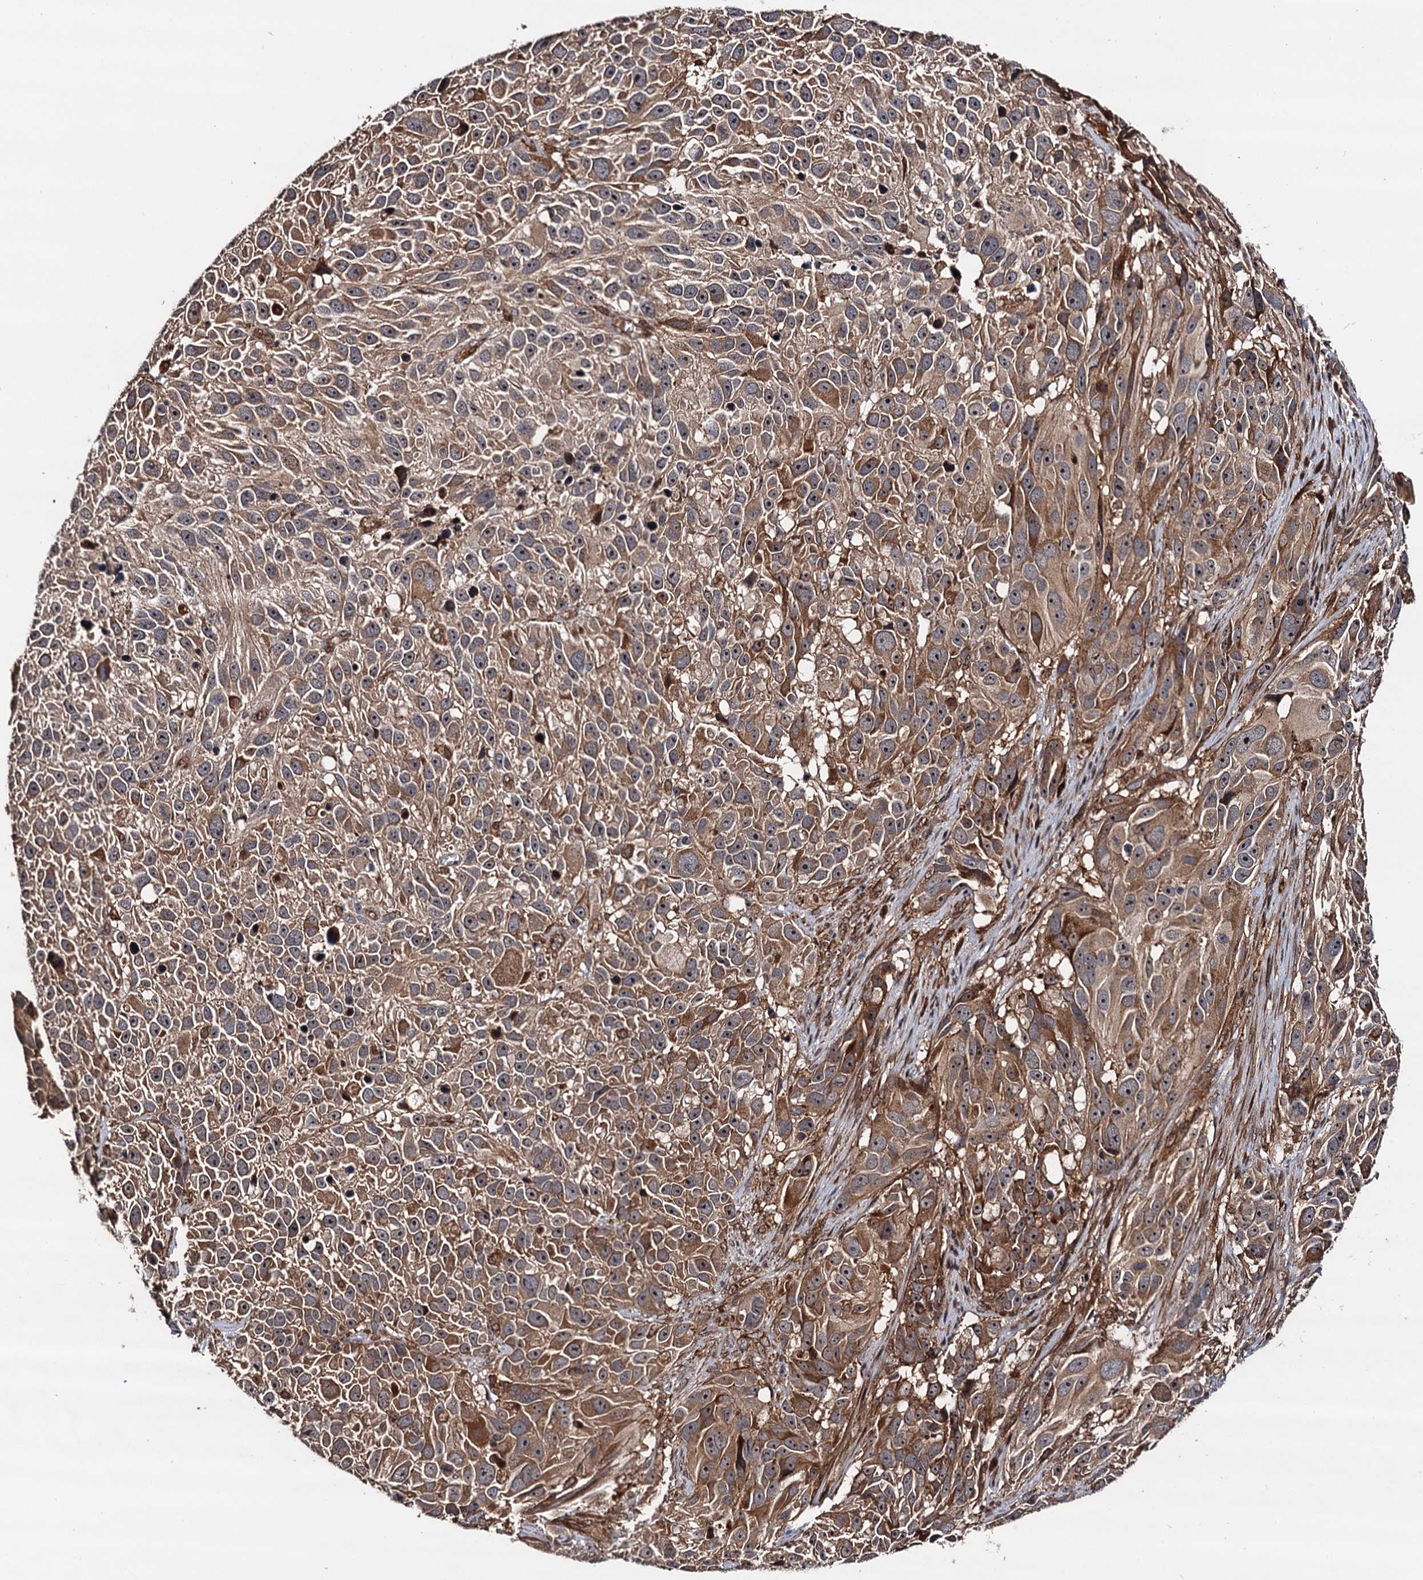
{"staining": {"intensity": "moderate", "quantity": ">75%", "location": "cytoplasmic/membranous,nuclear"}, "tissue": "melanoma", "cell_type": "Tumor cells", "image_type": "cancer", "snomed": [{"axis": "morphology", "description": "Malignant melanoma, NOS"}, {"axis": "topography", "description": "Skin"}], "caption": "The immunohistochemical stain highlights moderate cytoplasmic/membranous and nuclear staining in tumor cells of malignant melanoma tissue.", "gene": "BORA", "patient": {"sex": "male", "age": 84}}